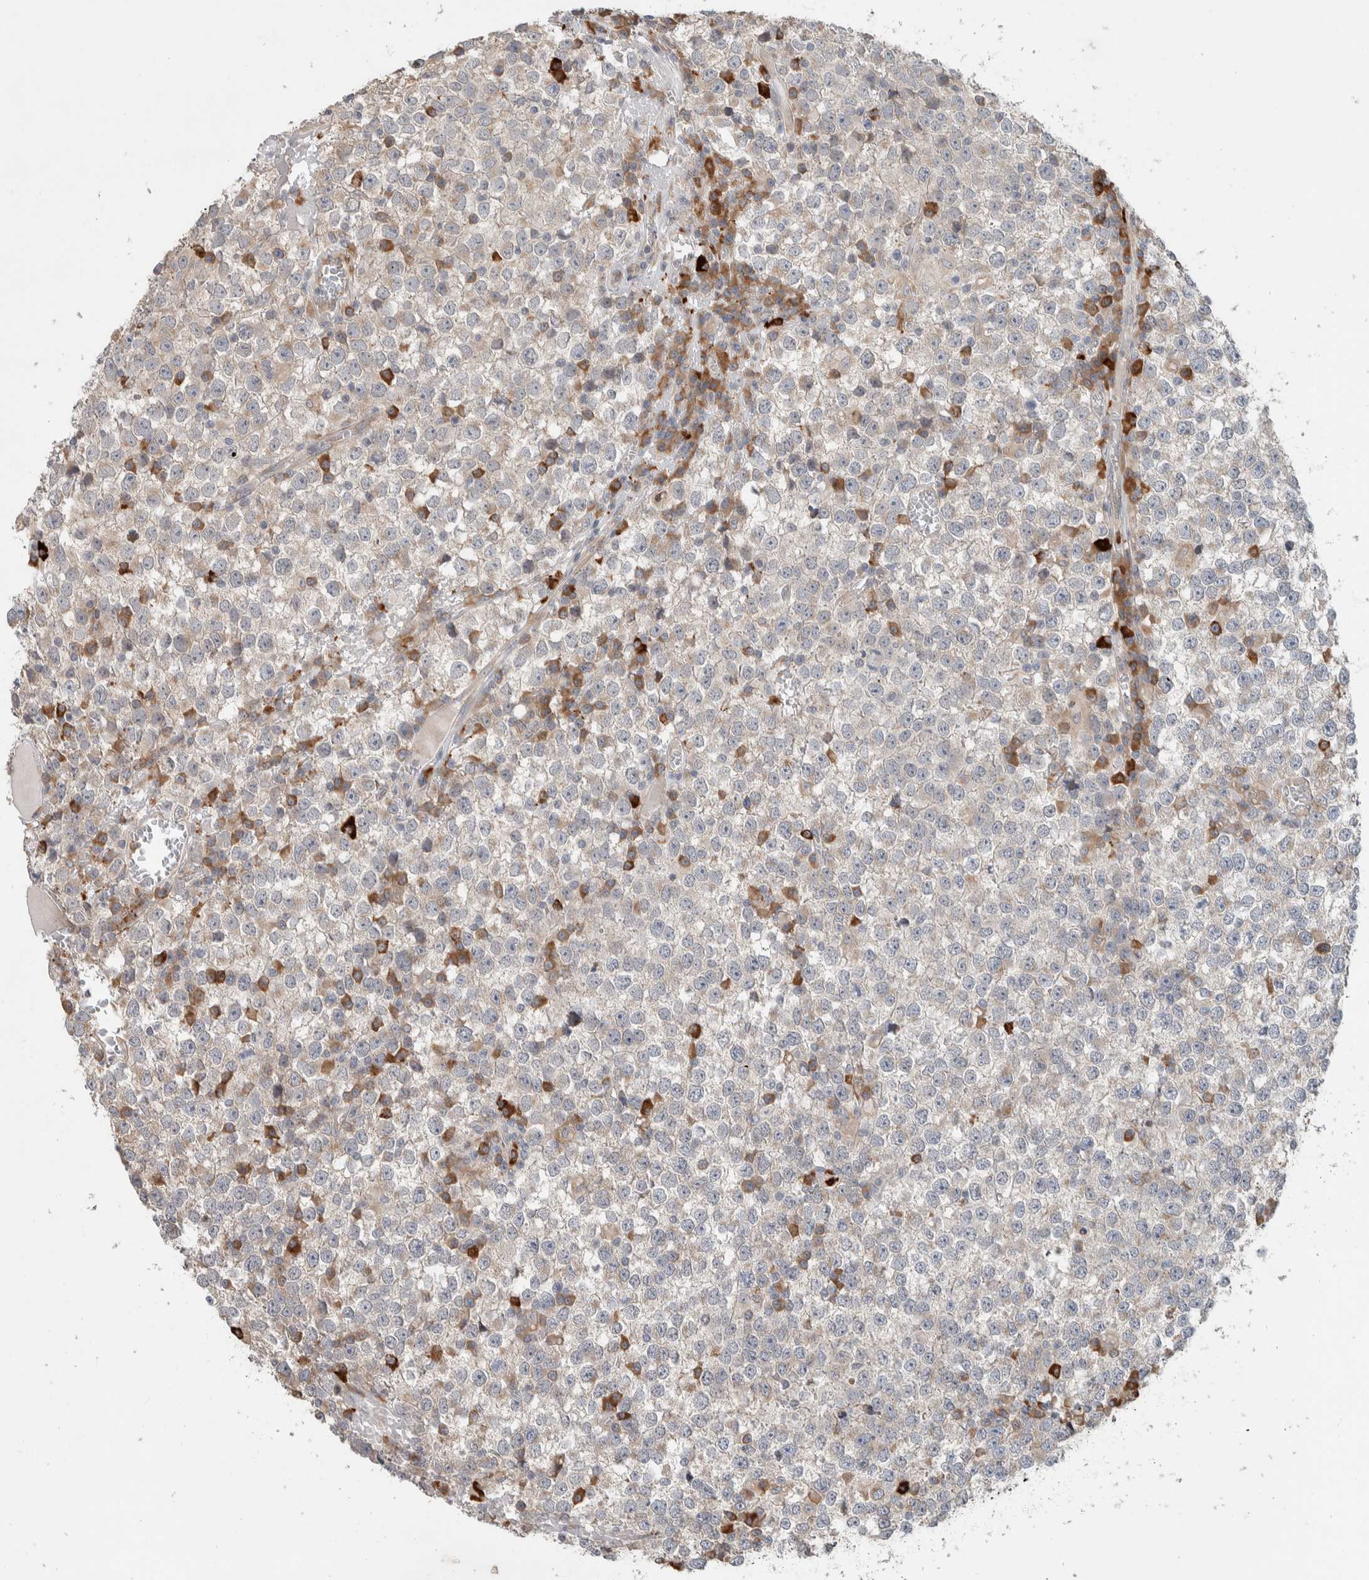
{"staining": {"intensity": "weak", "quantity": "<25%", "location": "cytoplasmic/membranous"}, "tissue": "testis cancer", "cell_type": "Tumor cells", "image_type": "cancer", "snomed": [{"axis": "morphology", "description": "Seminoma, NOS"}, {"axis": "topography", "description": "Testis"}], "caption": "DAB (3,3'-diaminobenzidine) immunohistochemical staining of human testis cancer shows no significant expression in tumor cells.", "gene": "ADCY8", "patient": {"sex": "male", "age": 65}}